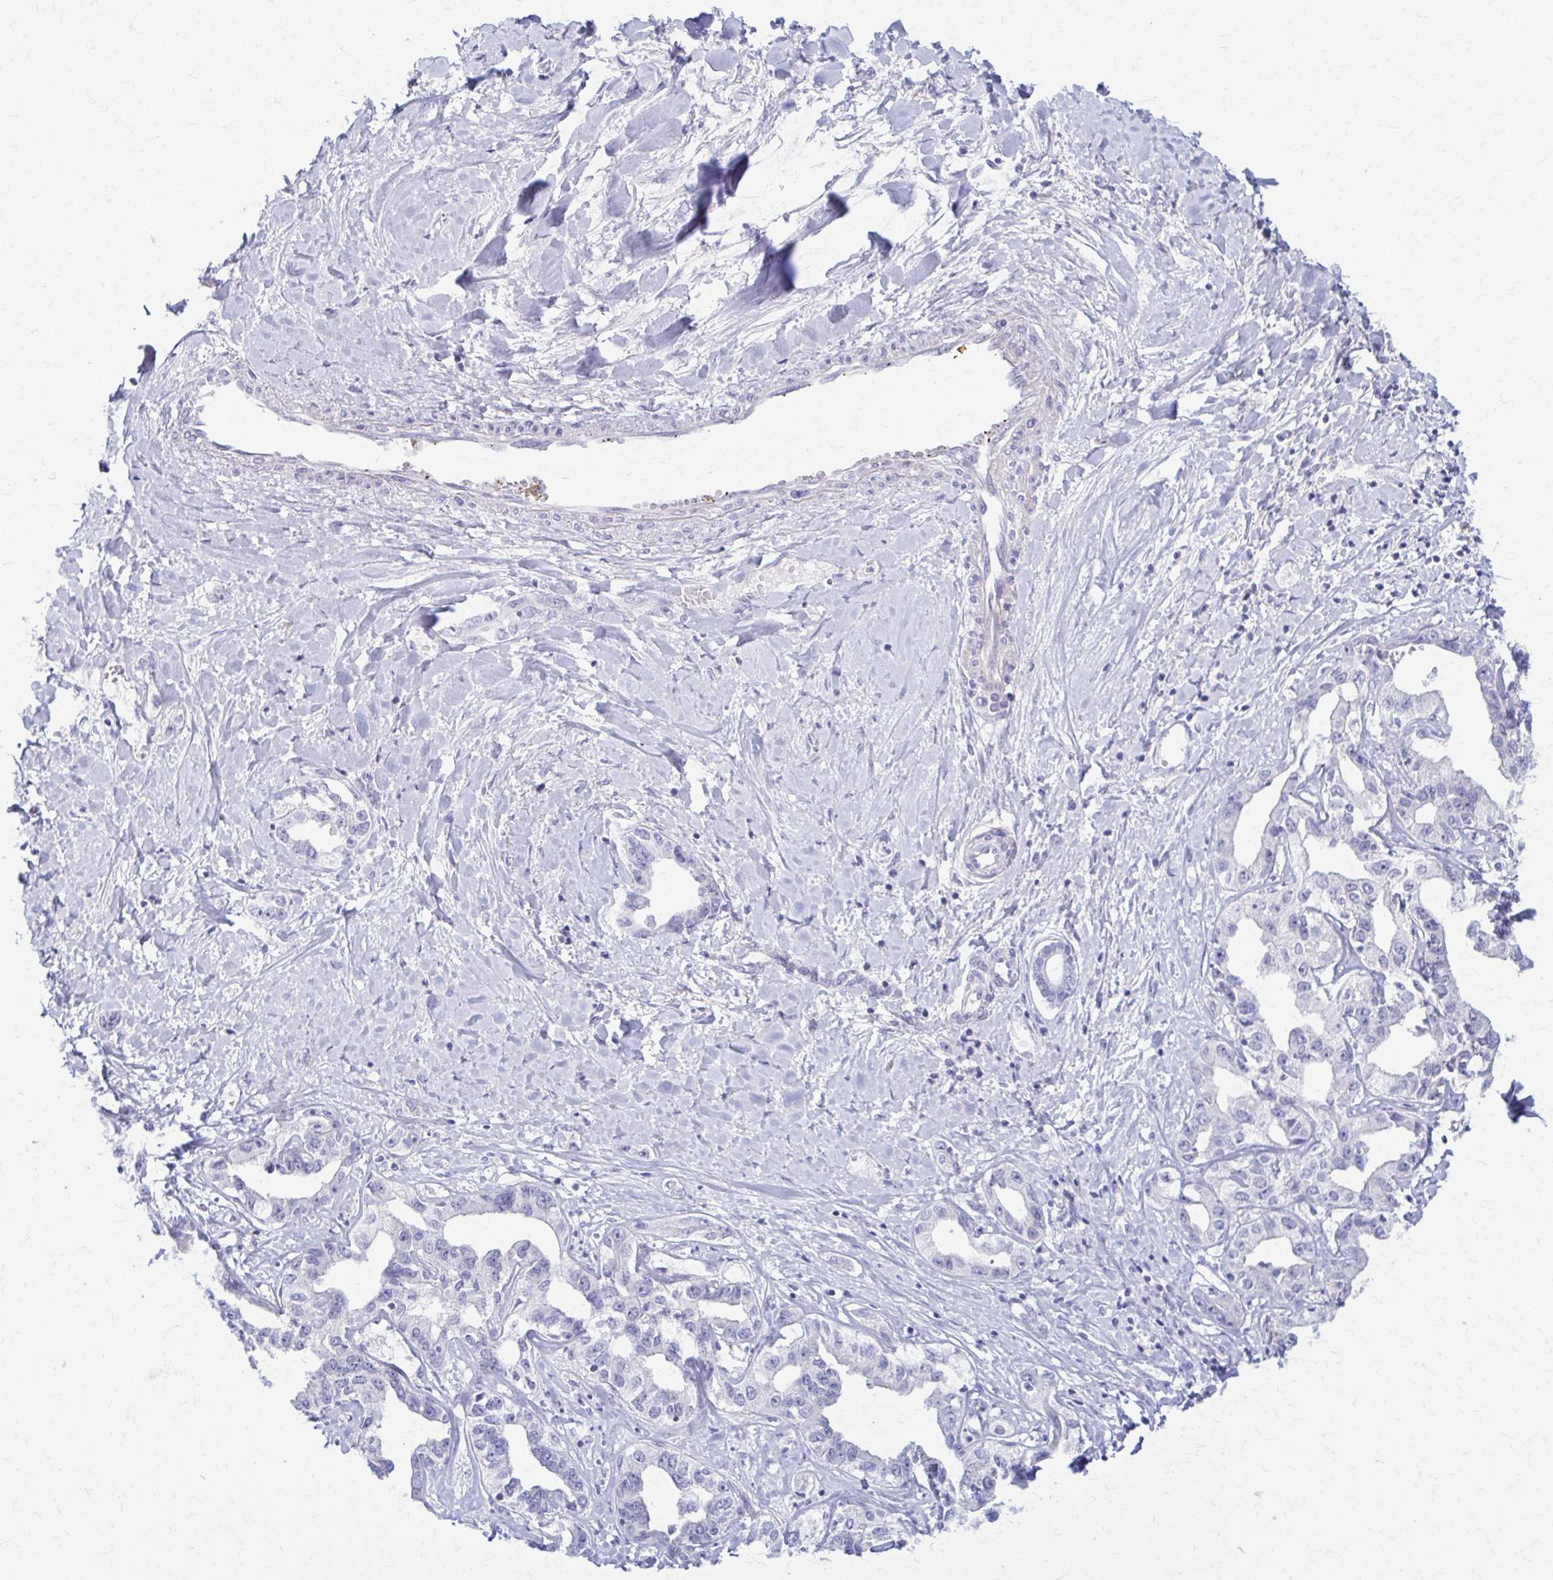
{"staining": {"intensity": "negative", "quantity": "none", "location": "none"}, "tissue": "liver cancer", "cell_type": "Tumor cells", "image_type": "cancer", "snomed": [{"axis": "morphology", "description": "Cholangiocarcinoma"}, {"axis": "topography", "description": "Liver"}], "caption": "Liver cancer (cholangiocarcinoma) stained for a protein using immunohistochemistry displays no positivity tumor cells.", "gene": "RHOBTB2", "patient": {"sex": "male", "age": 59}}